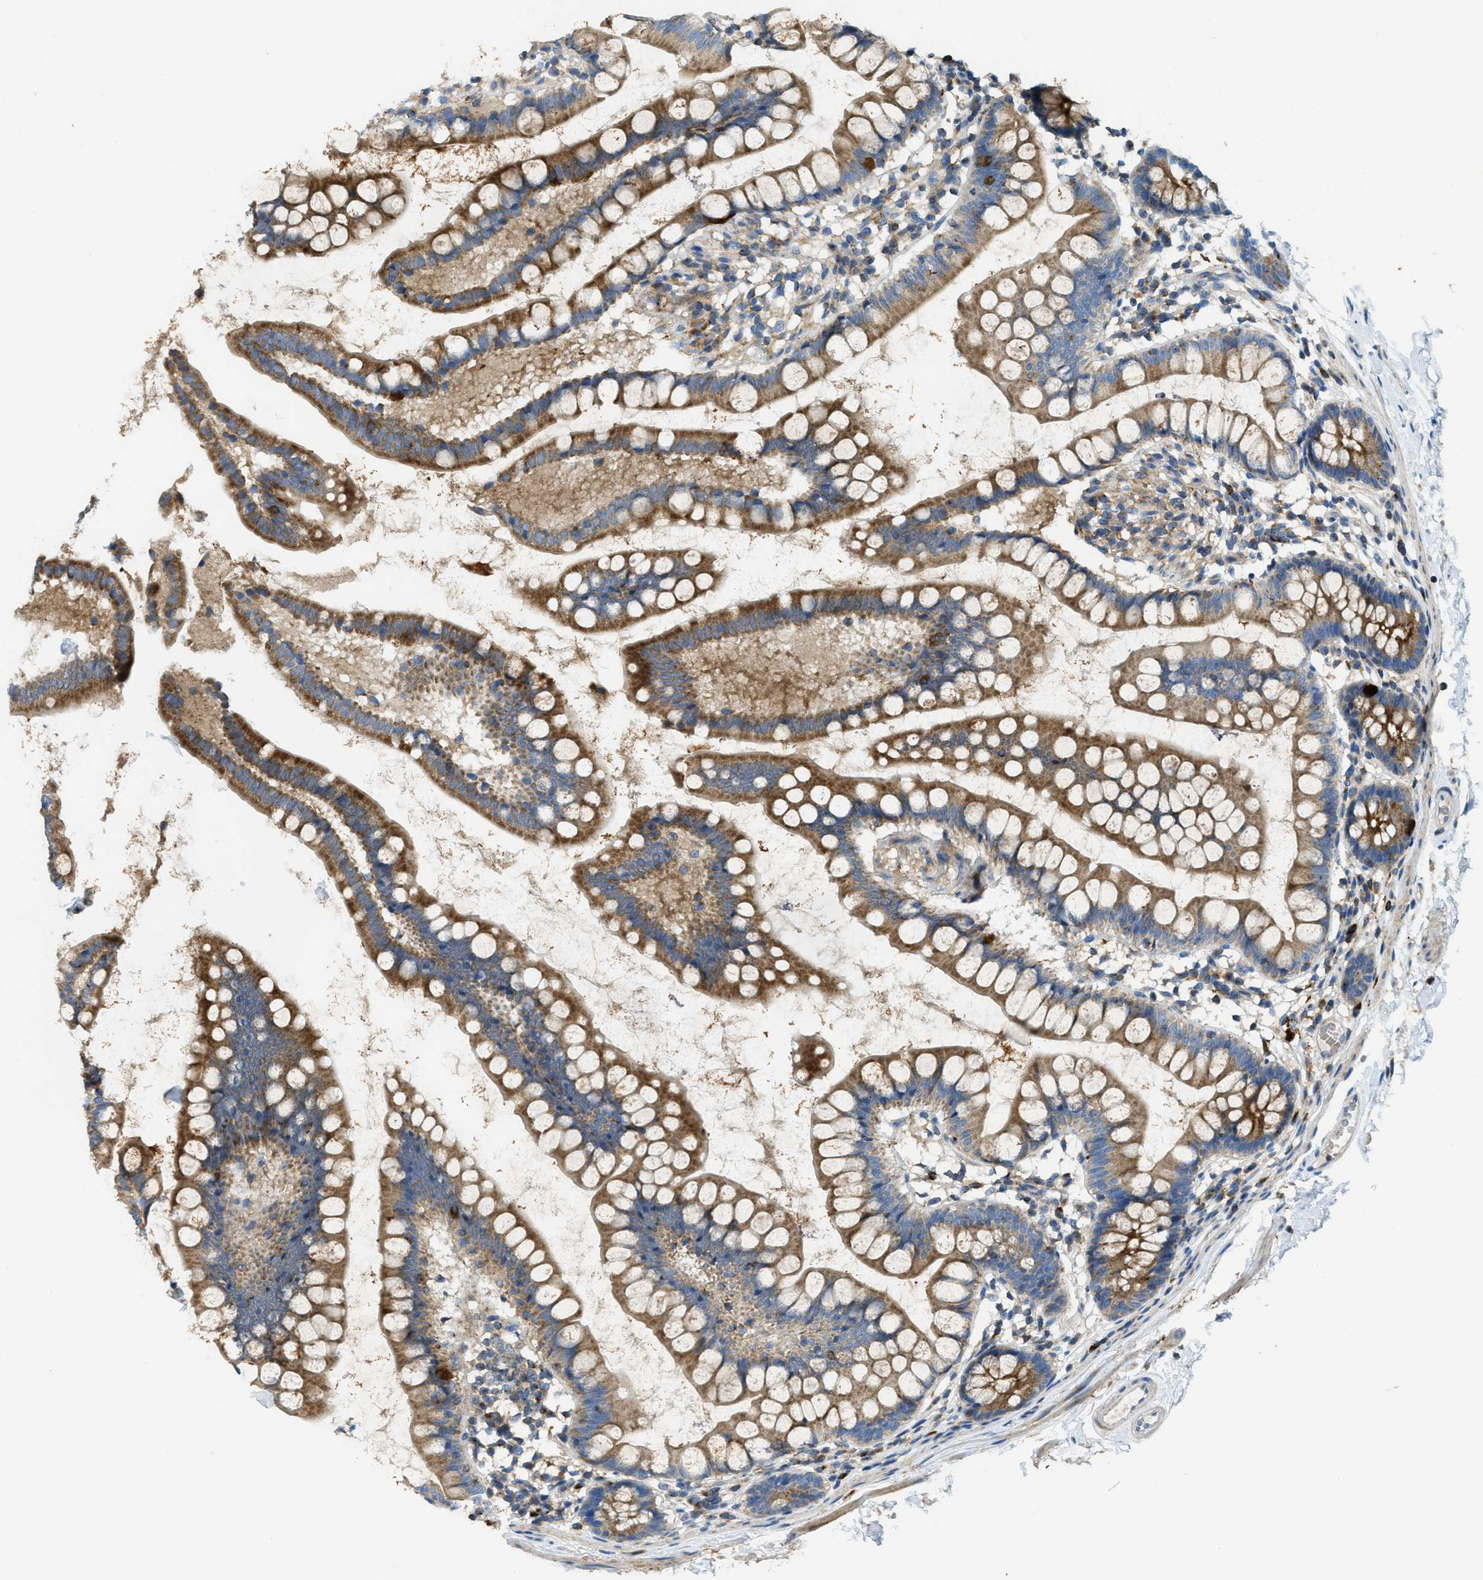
{"staining": {"intensity": "moderate", "quantity": ">75%", "location": "cytoplasmic/membranous"}, "tissue": "small intestine", "cell_type": "Glandular cells", "image_type": "normal", "snomed": [{"axis": "morphology", "description": "Normal tissue, NOS"}, {"axis": "topography", "description": "Small intestine"}], "caption": "About >75% of glandular cells in normal small intestine reveal moderate cytoplasmic/membranous protein staining as visualized by brown immunohistochemical staining.", "gene": "RFFL", "patient": {"sex": "female", "age": 84}}